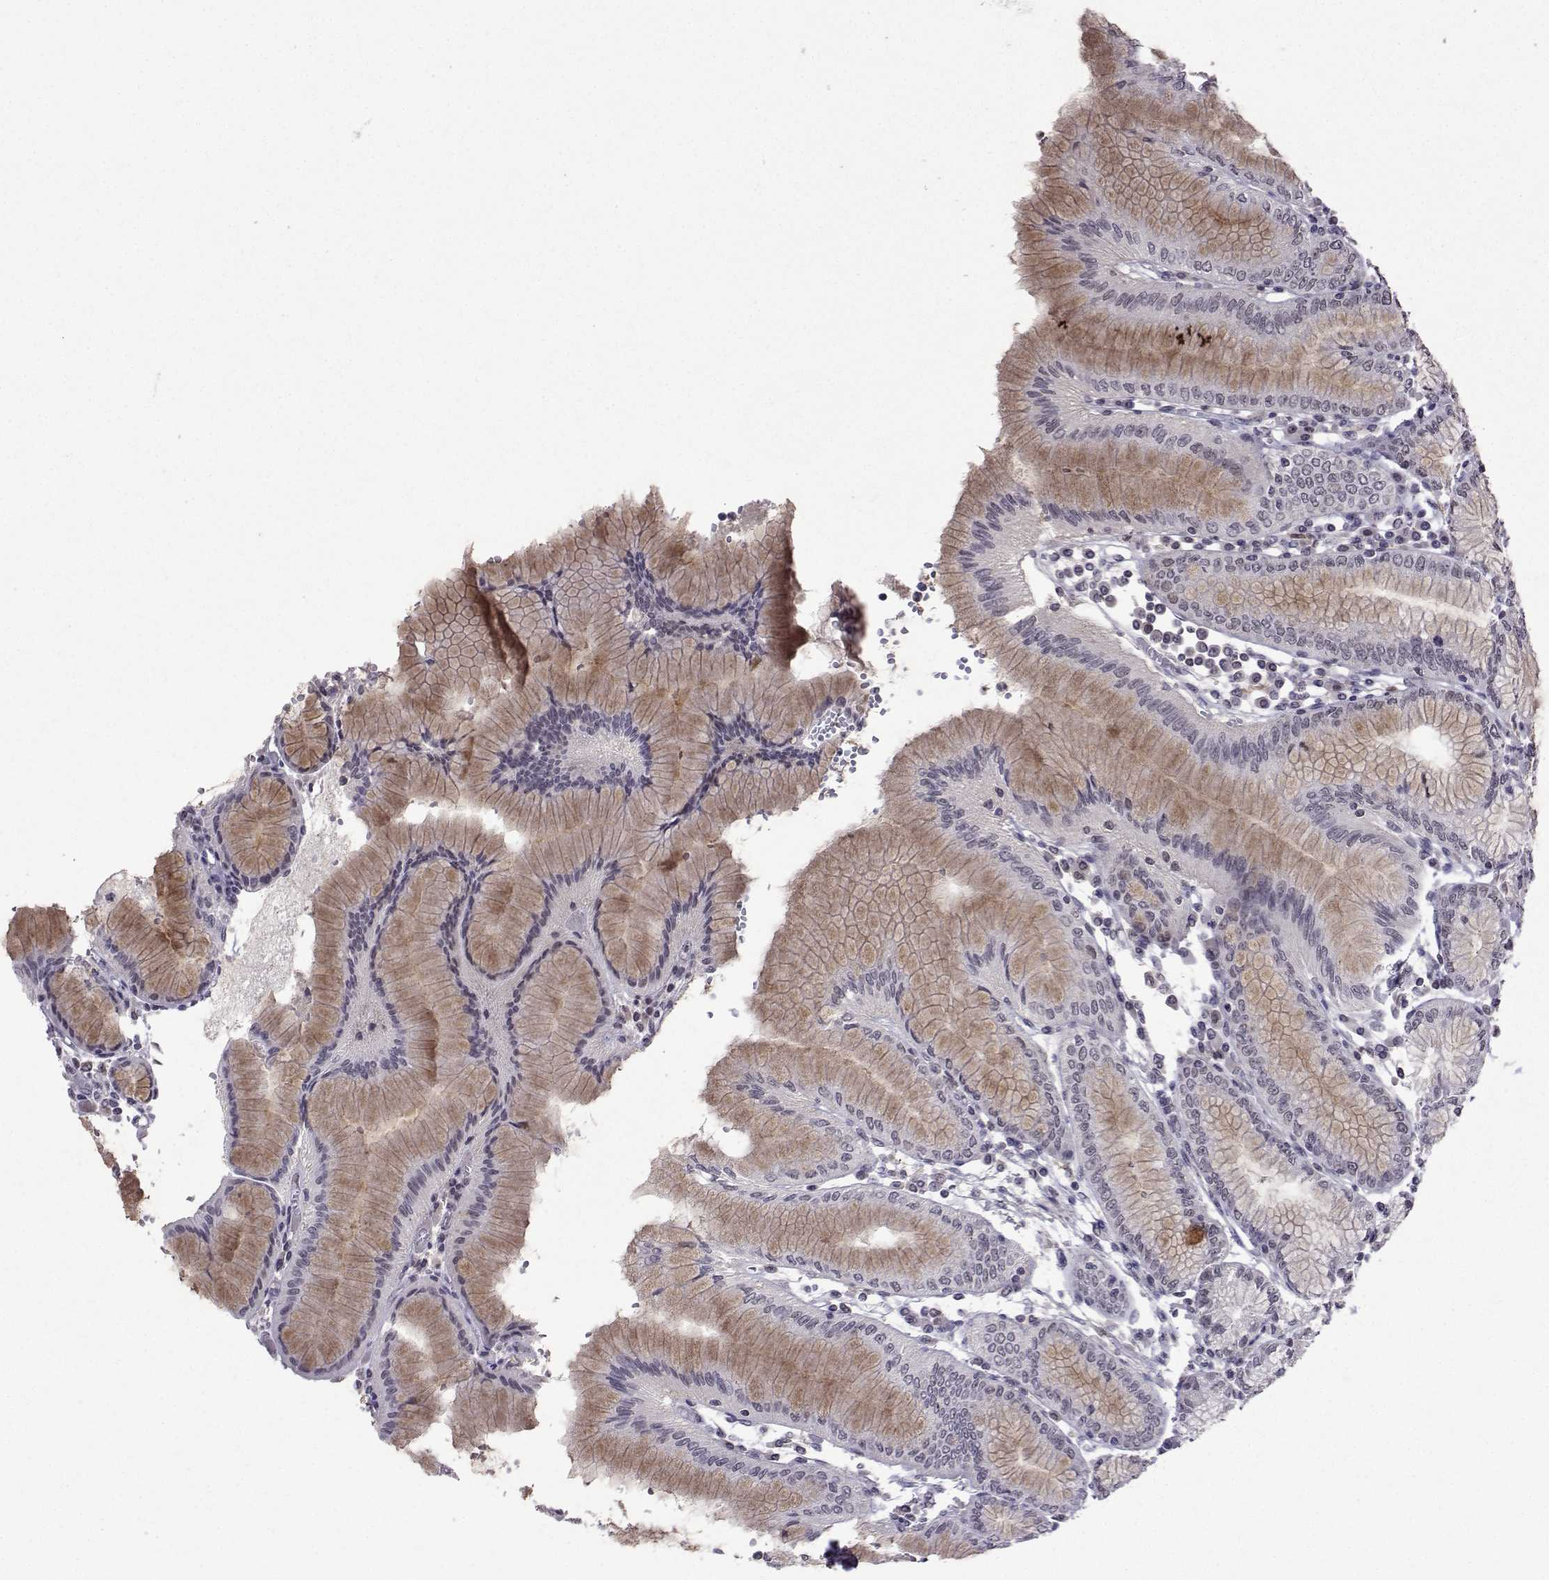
{"staining": {"intensity": "moderate", "quantity": ">75%", "location": "cytoplasmic/membranous"}, "tissue": "stomach", "cell_type": "Glandular cells", "image_type": "normal", "snomed": [{"axis": "morphology", "description": "Normal tissue, NOS"}, {"axis": "topography", "description": "Skeletal muscle"}, {"axis": "topography", "description": "Stomach"}], "caption": "Benign stomach displays moderate cytoplasmic/membranous positivity in approximately >75% of glandular cells, visualized by immunohistochemistry.", "gene": "CCL28", "patient": {"sex": "female", "age": 57}}